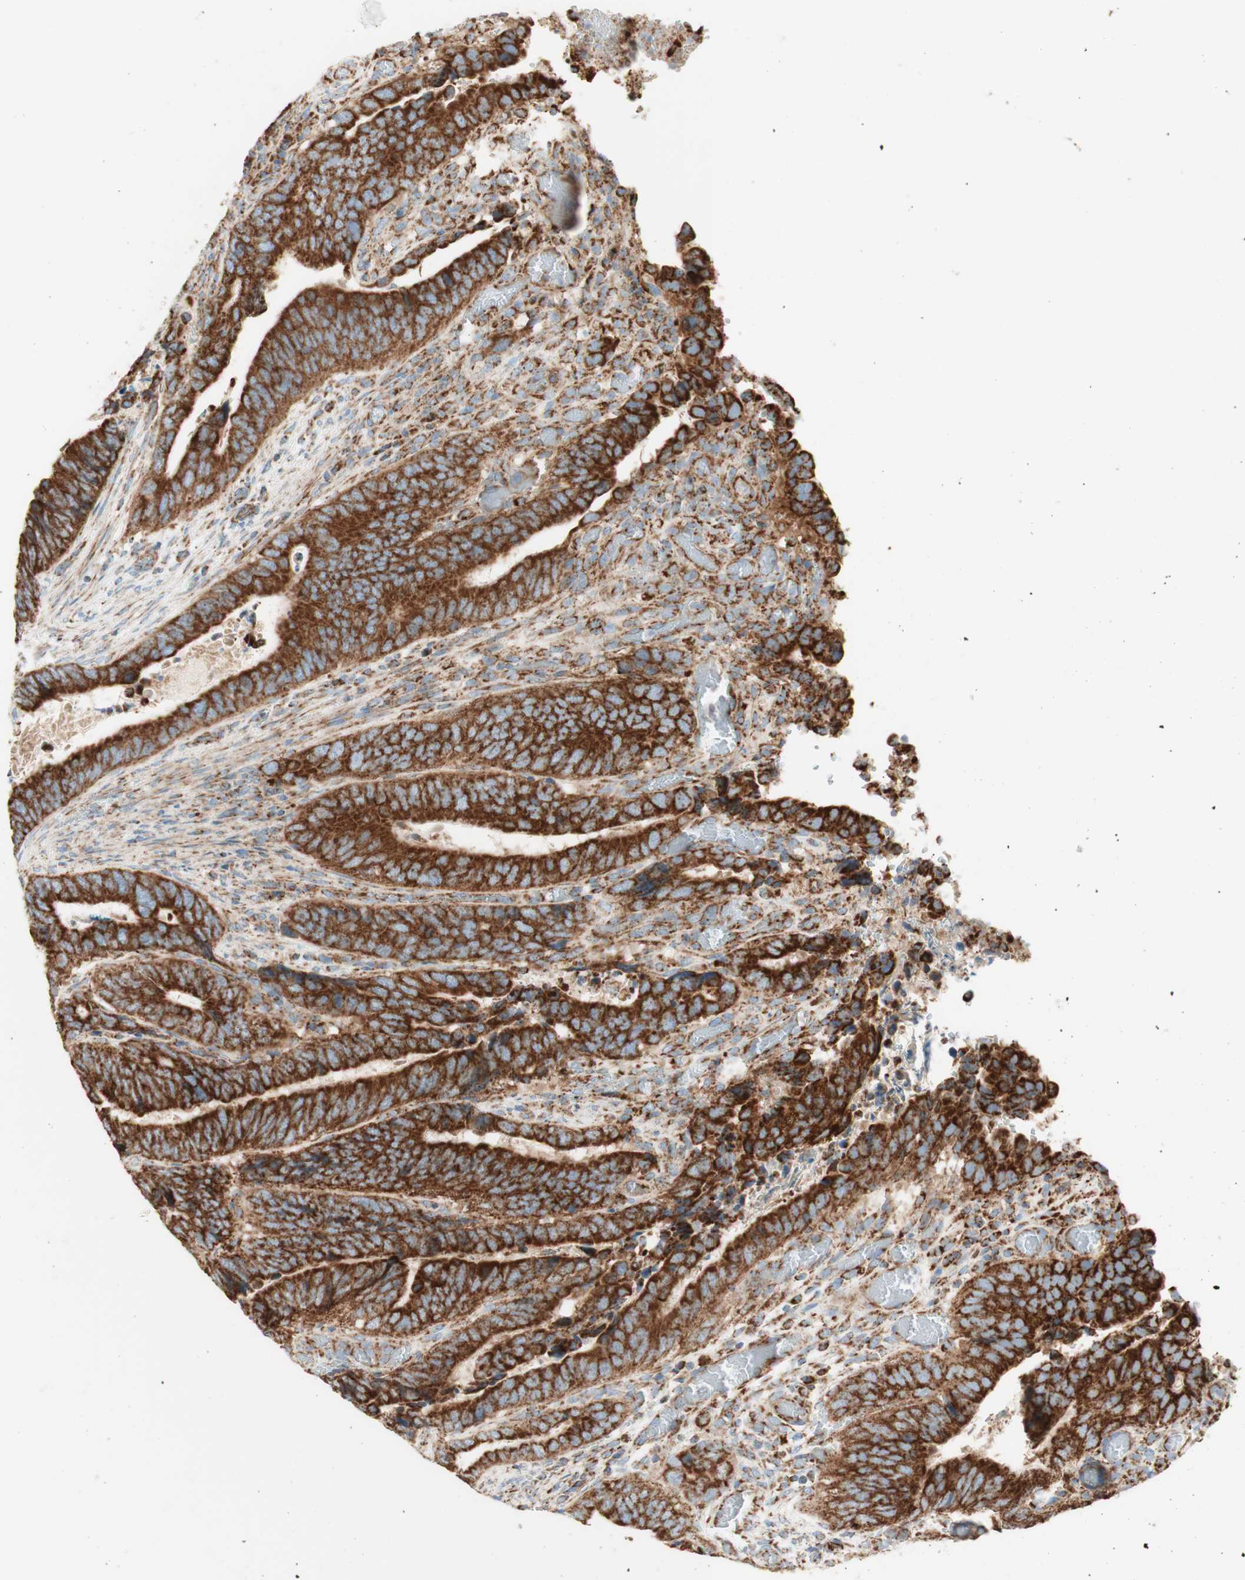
{"staining": {"intensity": "strong", "quantity": ">75%", "location": "cytoplasmic/membranous"}, "tissue": "colorectal cancer", "cell_type": "Tumor cells", "image_type": "cancer", "snomed": [{"axis": "morphology", "description": "Adenocarcinoma, NOS"}, {"axis": "topography", "description": "Colon"}], "caption": "This photomicrograph shows IHC staining of colorectal adenocarcinoma, with high strong cytoplasmic/membranous staining in approximately >75% of tumor cells.", "gene": "TOMM20", "patient": {"sex": "male", "age": 72}}